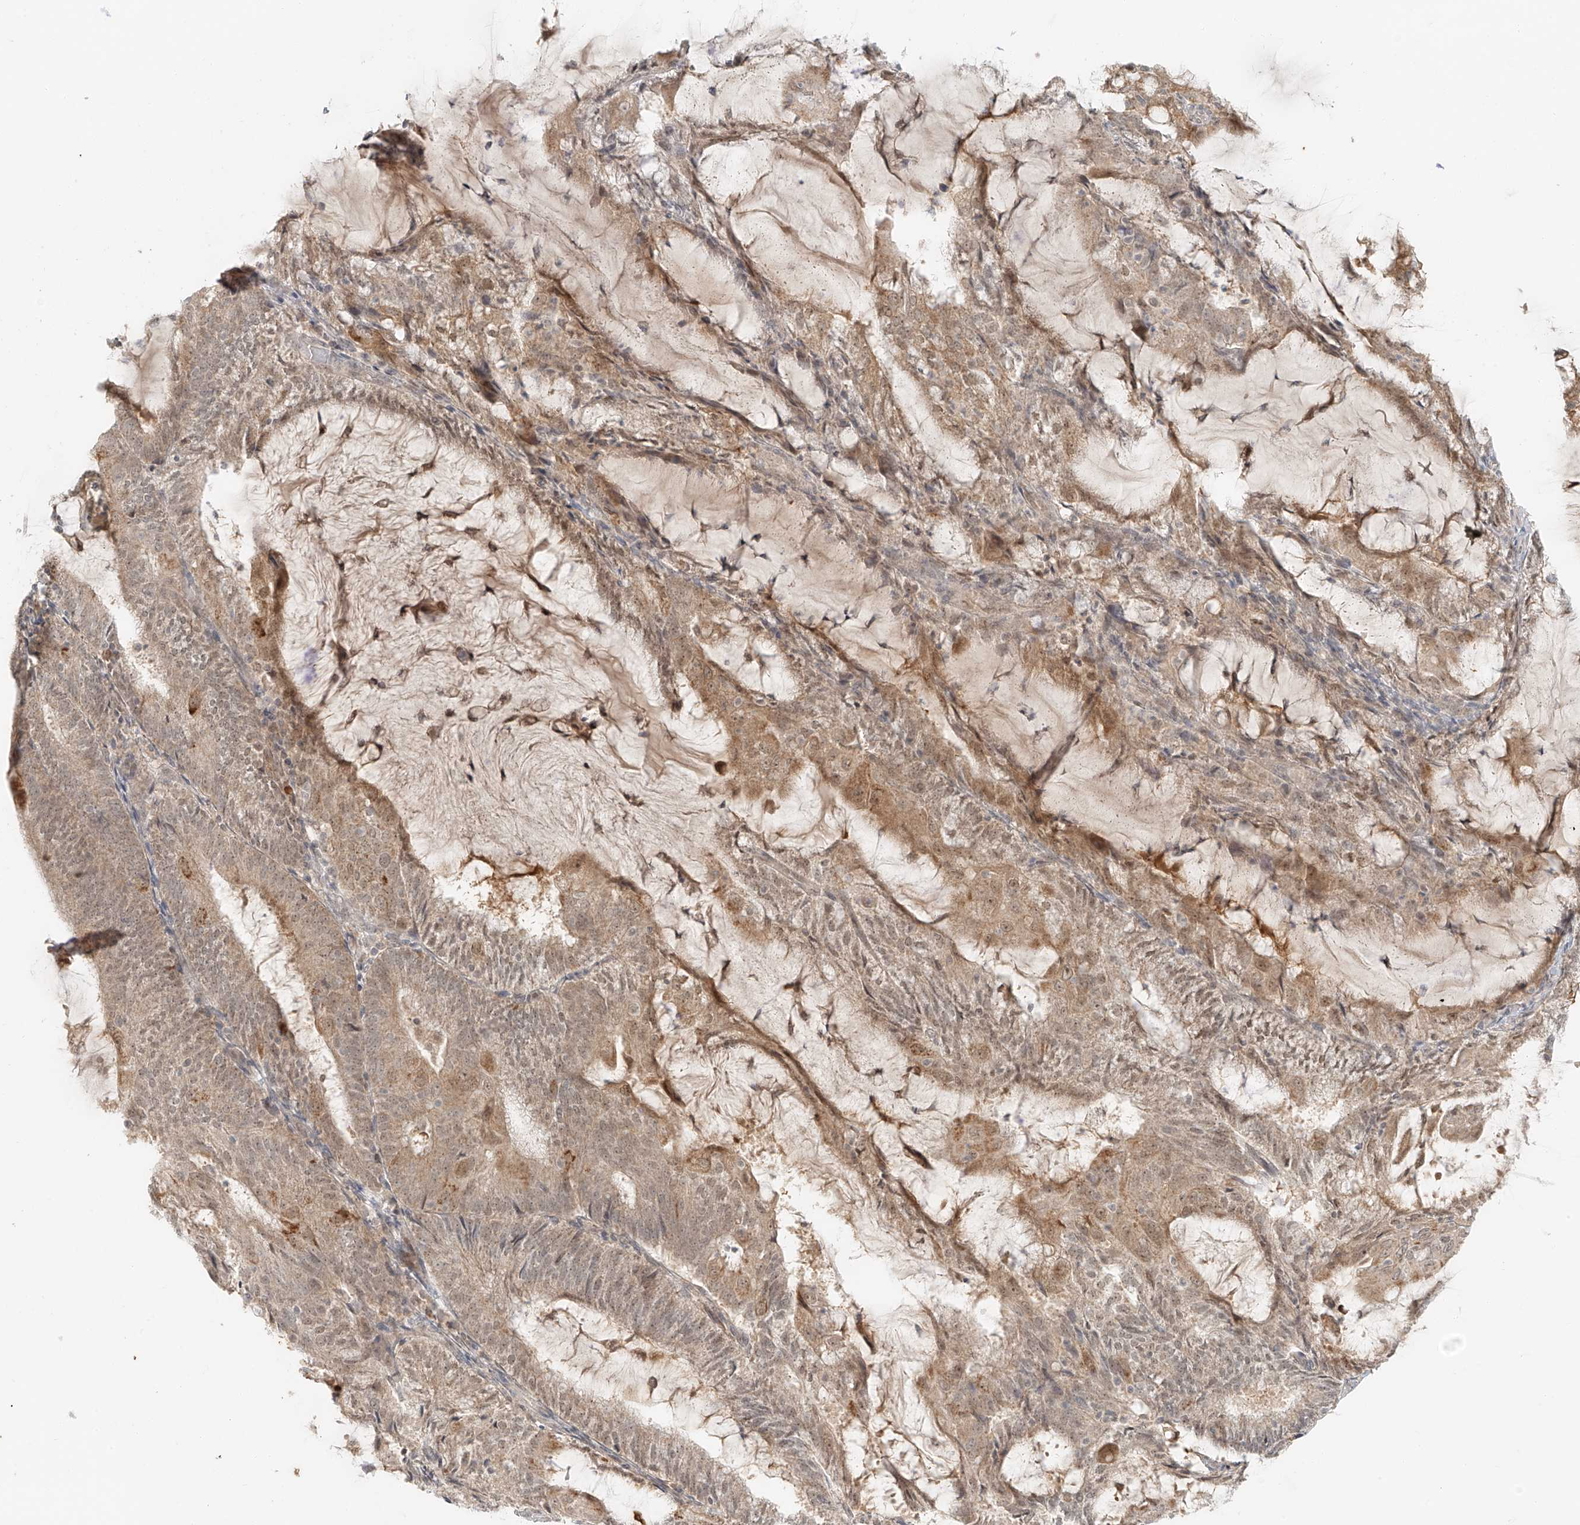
{"staining": {"intensity": "weak", "quantity": ">75%", "location": "cytoplasmic/membranous"}, "tissue": "endometrial cancer", "cell_type": "Tumor cells", "image_type": "cancer", "snomed": [{"axis": "morphology", "description": "Adenocarcinoma, NOS"}, {"axis": "topography", "description": "Endometrium"}], "caption": "Tumor cells display low levels of weak cytoplasmic/membranous staining in approximately >75% of cells in endometrial cancer (adenocarcinoma).", "gene": "MIPEP", "patient": {"sex": "female", "age": 81}}